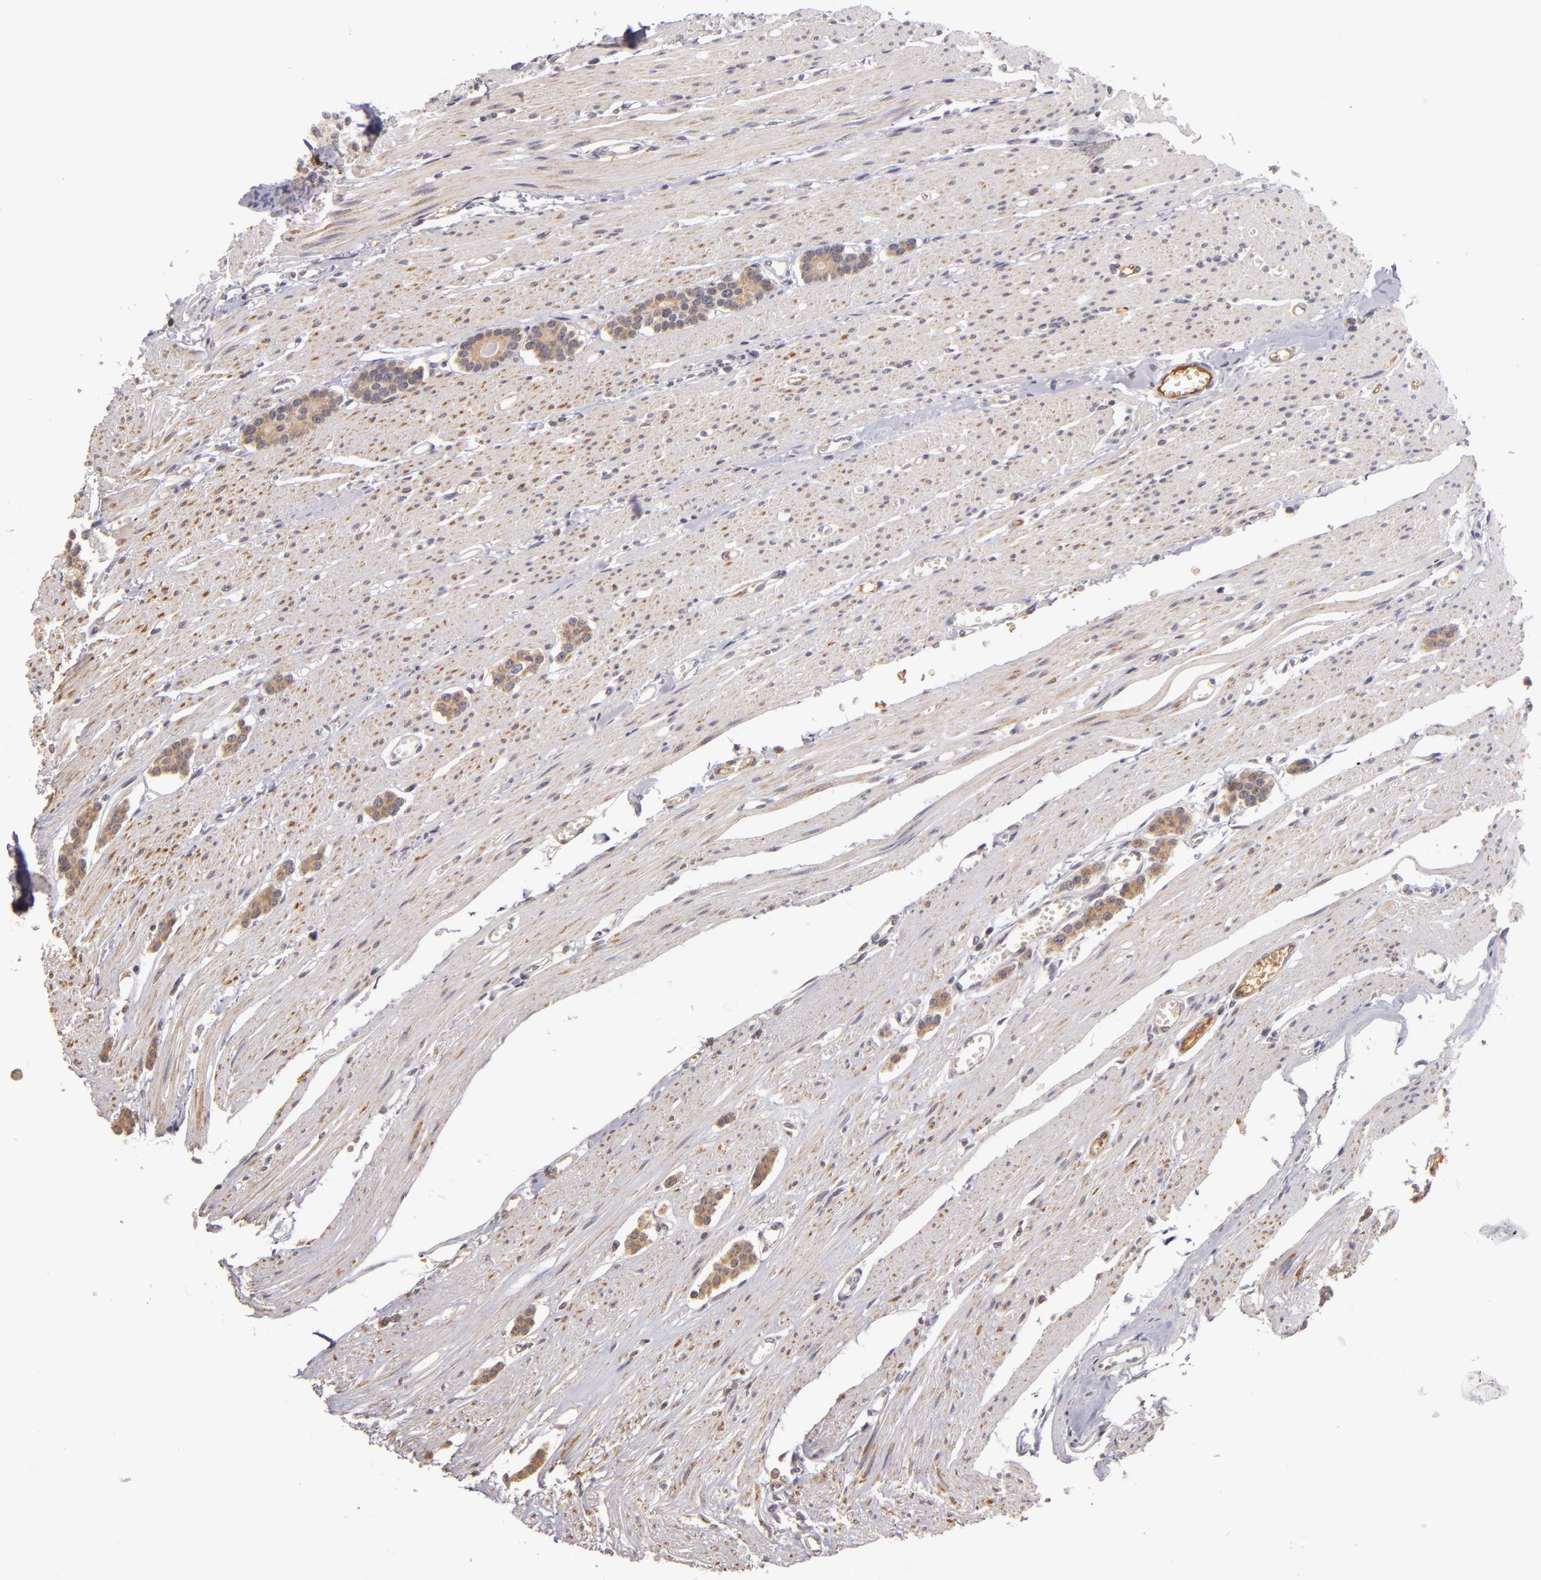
{"staining": {"intensity": "weak", "quantity": ">75%", "location": "cytoplasmic/membranous"}, "tissue": "carcinoid", "cell_type": "Tumor cells", "image_type": "cancer", "snomed": [{"axis": "morphology", "description": "Carcinoid, malignant, NOS"}, {"axis": "topography", "description": "Small intestine"}], "caption": "Malignant carcinoid was stained to show a protein in brown. There is low levels of weak cytoplasmic/membranous staining in approximately >75% of tumor cells.", "gene": "ABL1", "patient": {"sex": "male", "age": 60}}